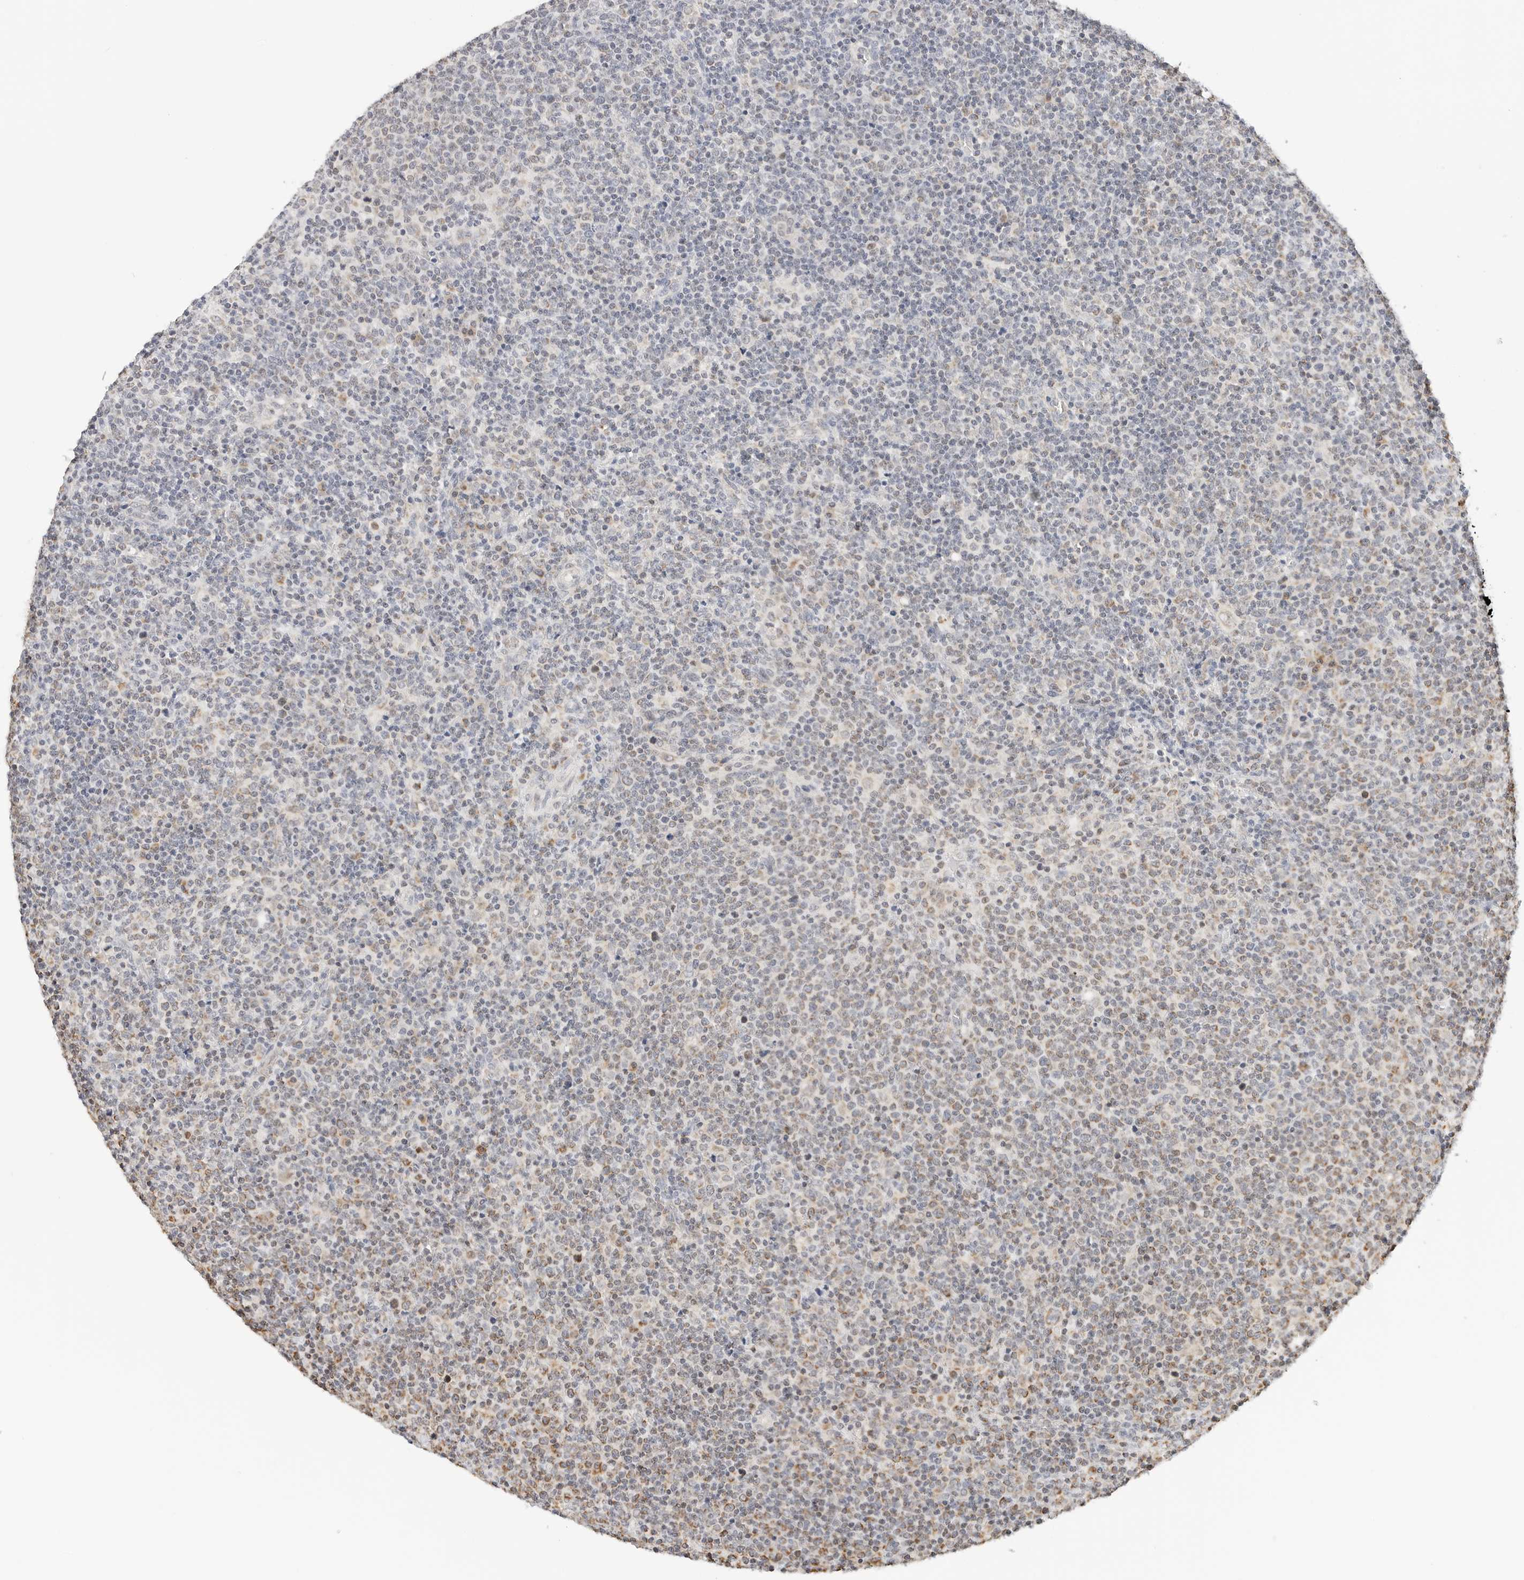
{"staining": {"intensity": "weak", "quantity": "25%-75%", "location": "cytoplasmic/membranous"}, "tissue": "lymphoma", "cell_type": "Tumor cells", "image_type": "cancer", "snomed": [{"axis": "morphology", "description": "Malignant lymphoma, non-Hodgkin's type, High grade"}, {"axis": "topography", "description": "Lymph node"}], "caption": "Immunohistochemistry (IHC) (DAB) staining of human malignant lymphoma, non-Hodgkin's type (high-grade) reveals weak cytoplasmic/membranous protein staining in approximately 25%-75% of tumor cells. The staining was performed using DAB (3,3'-diaminobenzidine), with brown indicating positive protein expression. Nuclei are stained blue with hematoxylin.", "gene": "ATL1", "patient": {"sex": "male", "age": 61}}